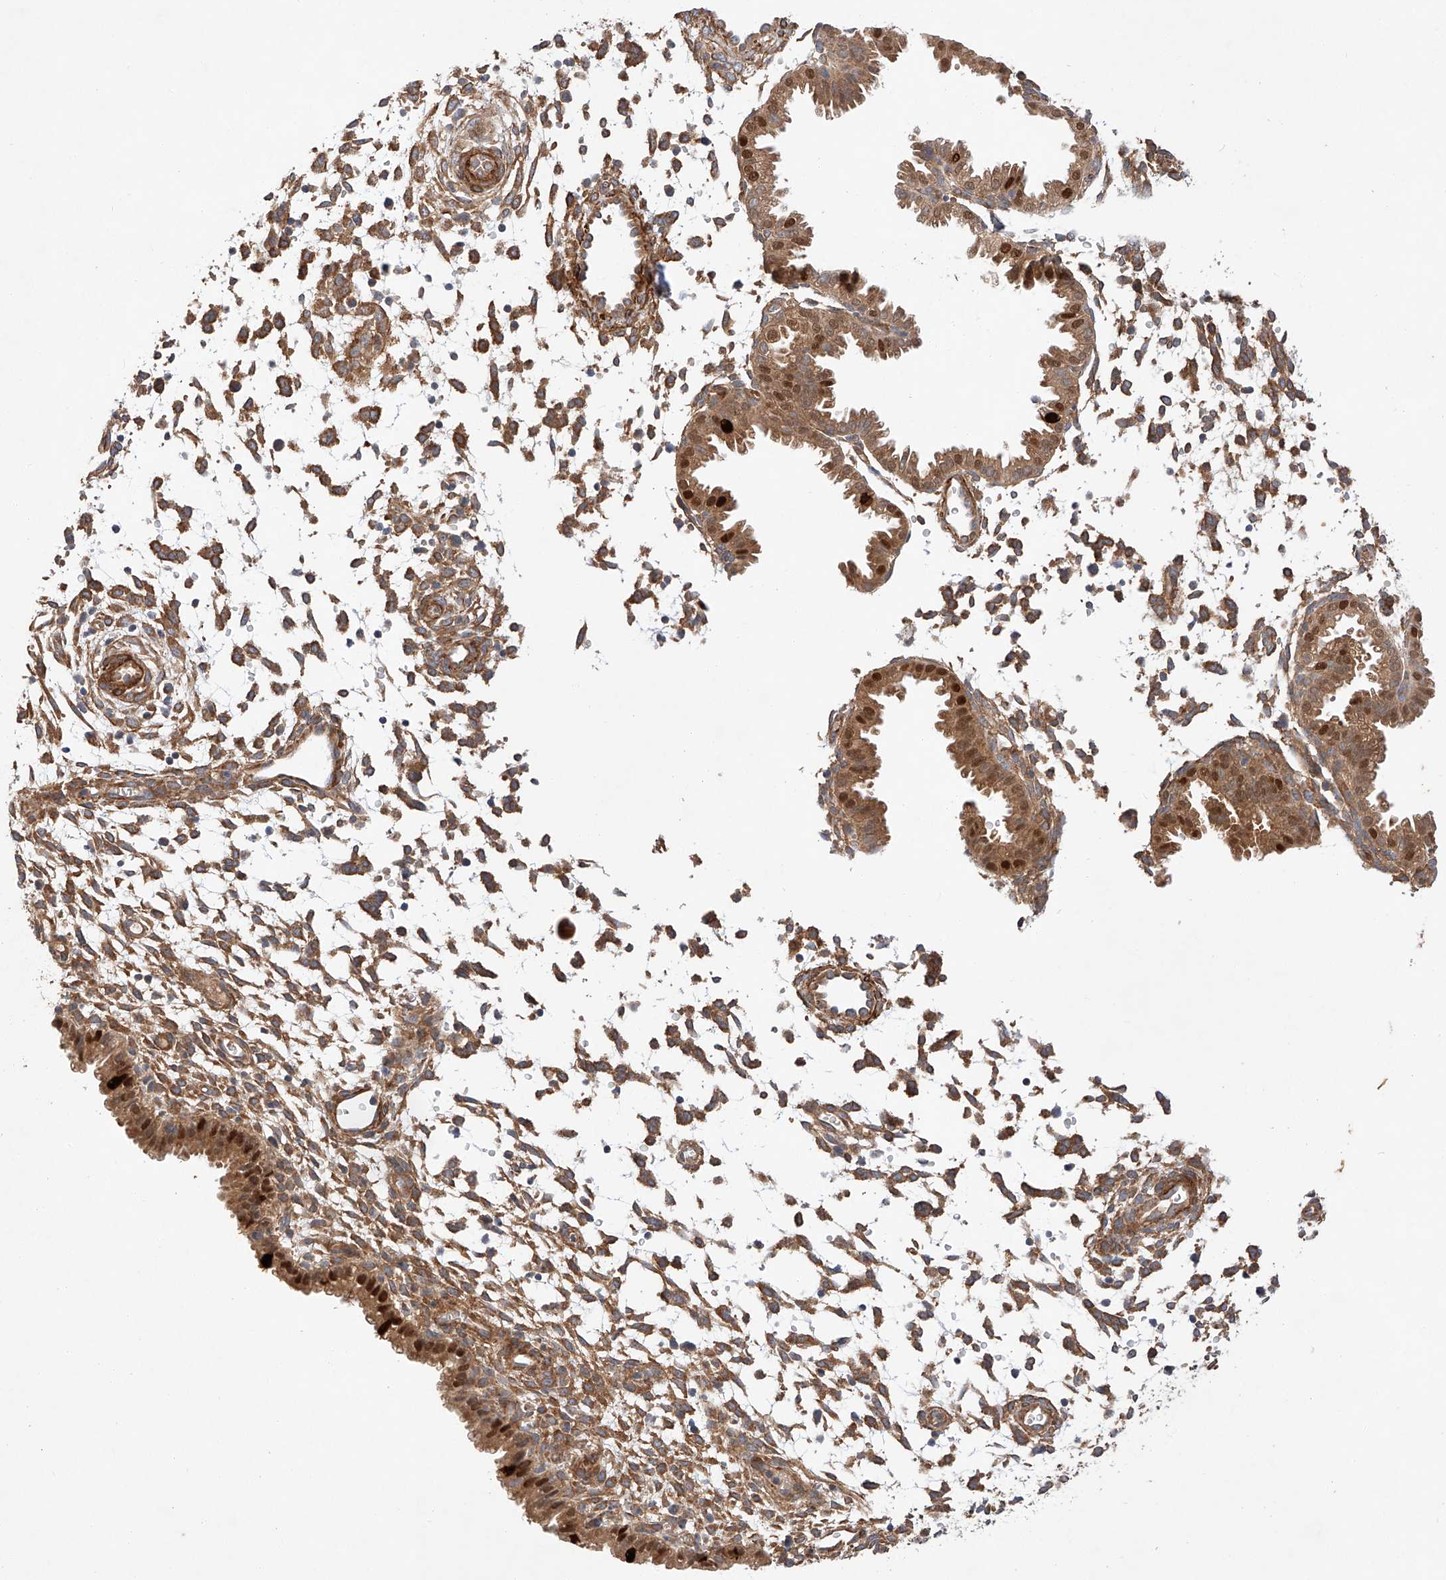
{"staining": {"intensity": "moderate", "quantity": "25%-75%", "location": "cytoplasmic/membranous"}, "tissue": "endometrium", "cell_type": "Cells in endometrial stroma", "image_type": "normal", "snomed": [{"axis": "morphology", "description": "Normal tissue, NOS"}, {"axis": "topography", "description": "Endometrium"}], "caption": "High-magnification brightfield microscopy of normal endometrium stained with DAB (3,3'-diaminobenzidine) (brown) and counterstained with hematoxylin (blue). cells in endometrial stroma exhibit moderate cytoplasmic/membranous positivity is seen in approximately25%-75% of cells.", "gene": "RAB23", "patient": {"sex": "female", "age": 33}}